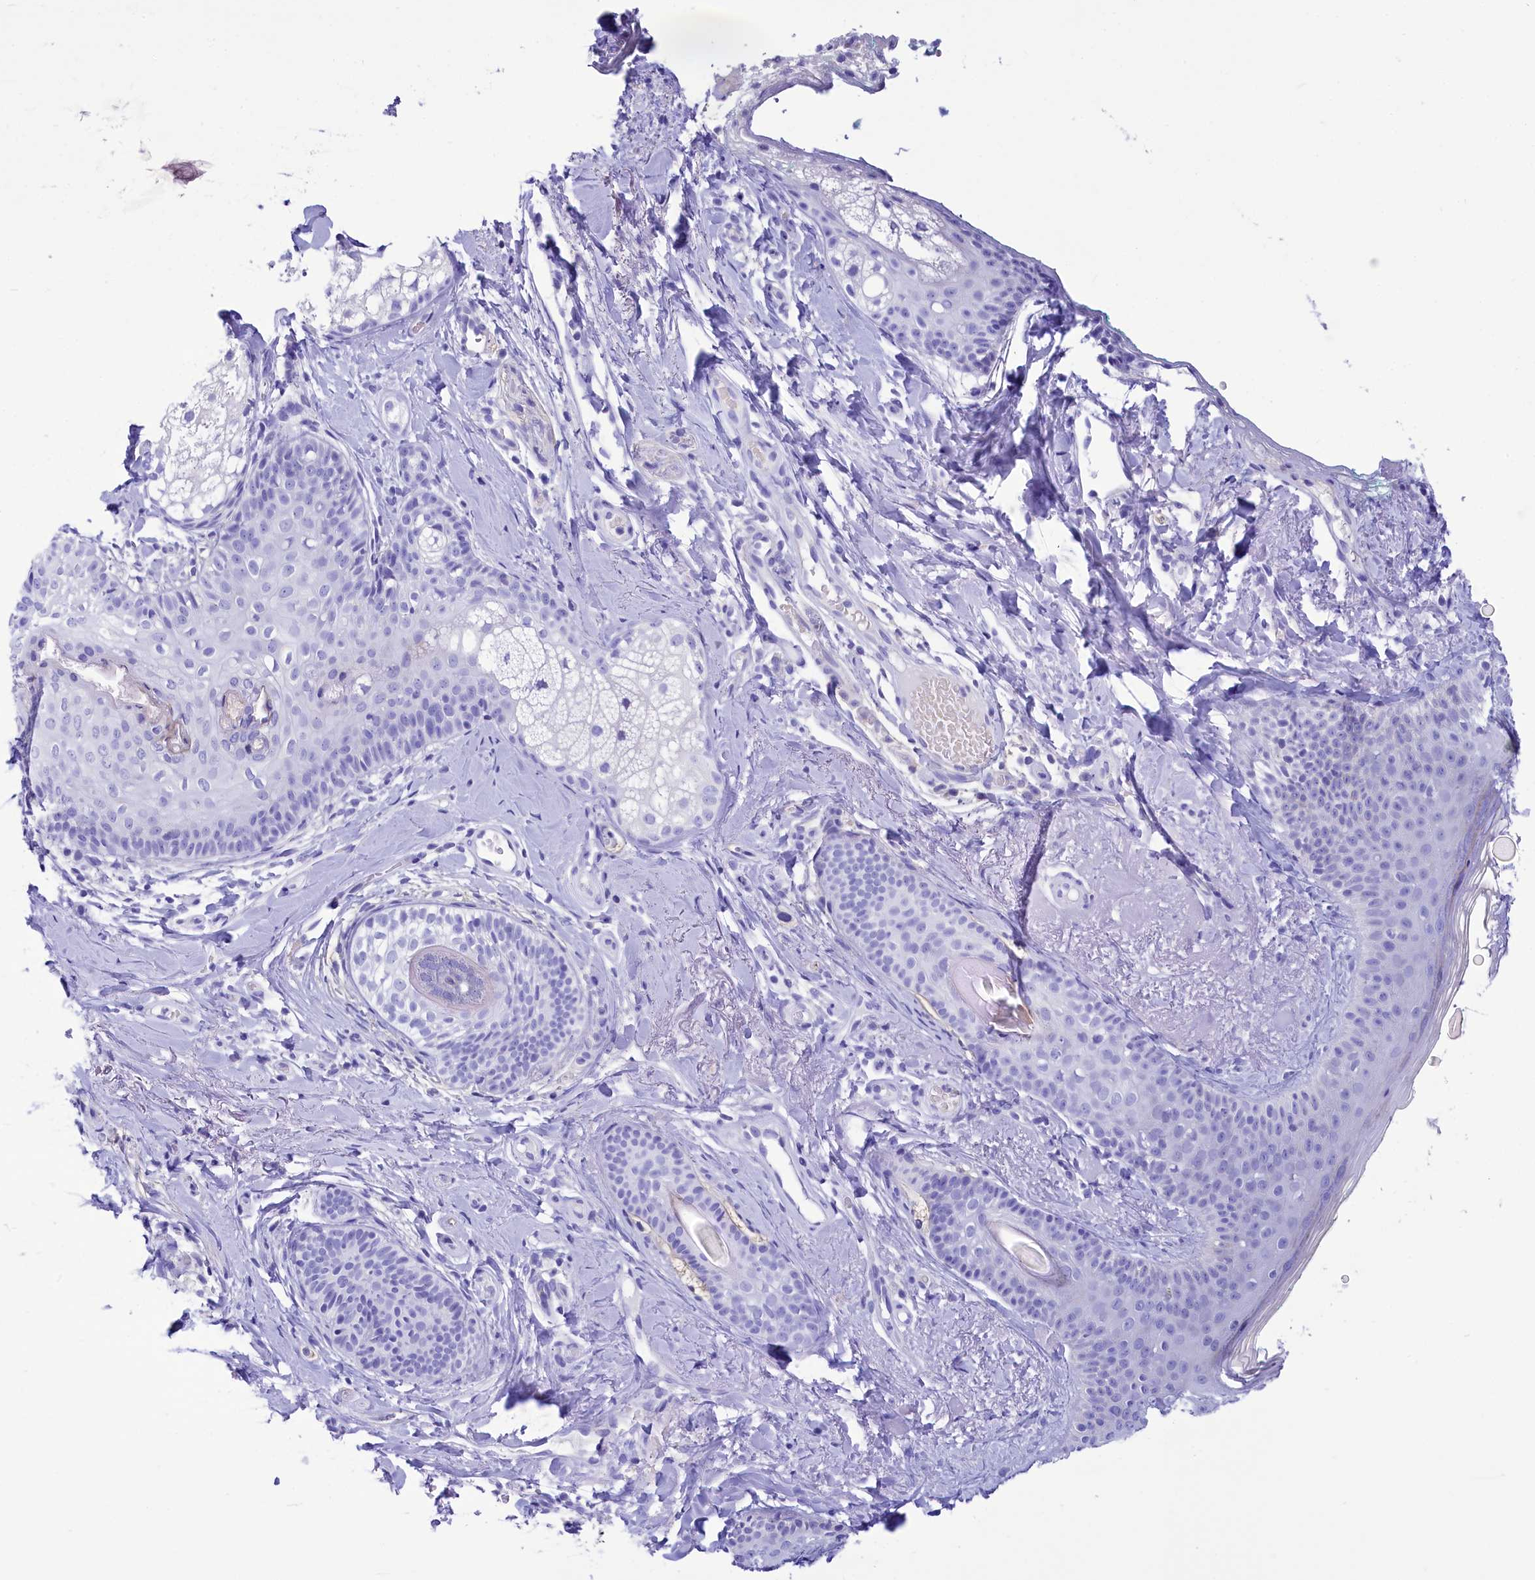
{"staining": {"intensity": "negative", "quantity": "none", "location": "none"}, "tissue": "skin cancer", "cell_type": "Tumor cells", "image_type": "cancer", "snomed": [{"axis": "morphology", "description": "Basal cell carcinoma"}, {"axis": "topography", "description": "Skin"}], "caption": "Immunohistochemical staining of human skin cancer reveals no significant positivity in tumor cells.", "gene": "TTC36", "patient": {"sex": "male", "age": 62}}